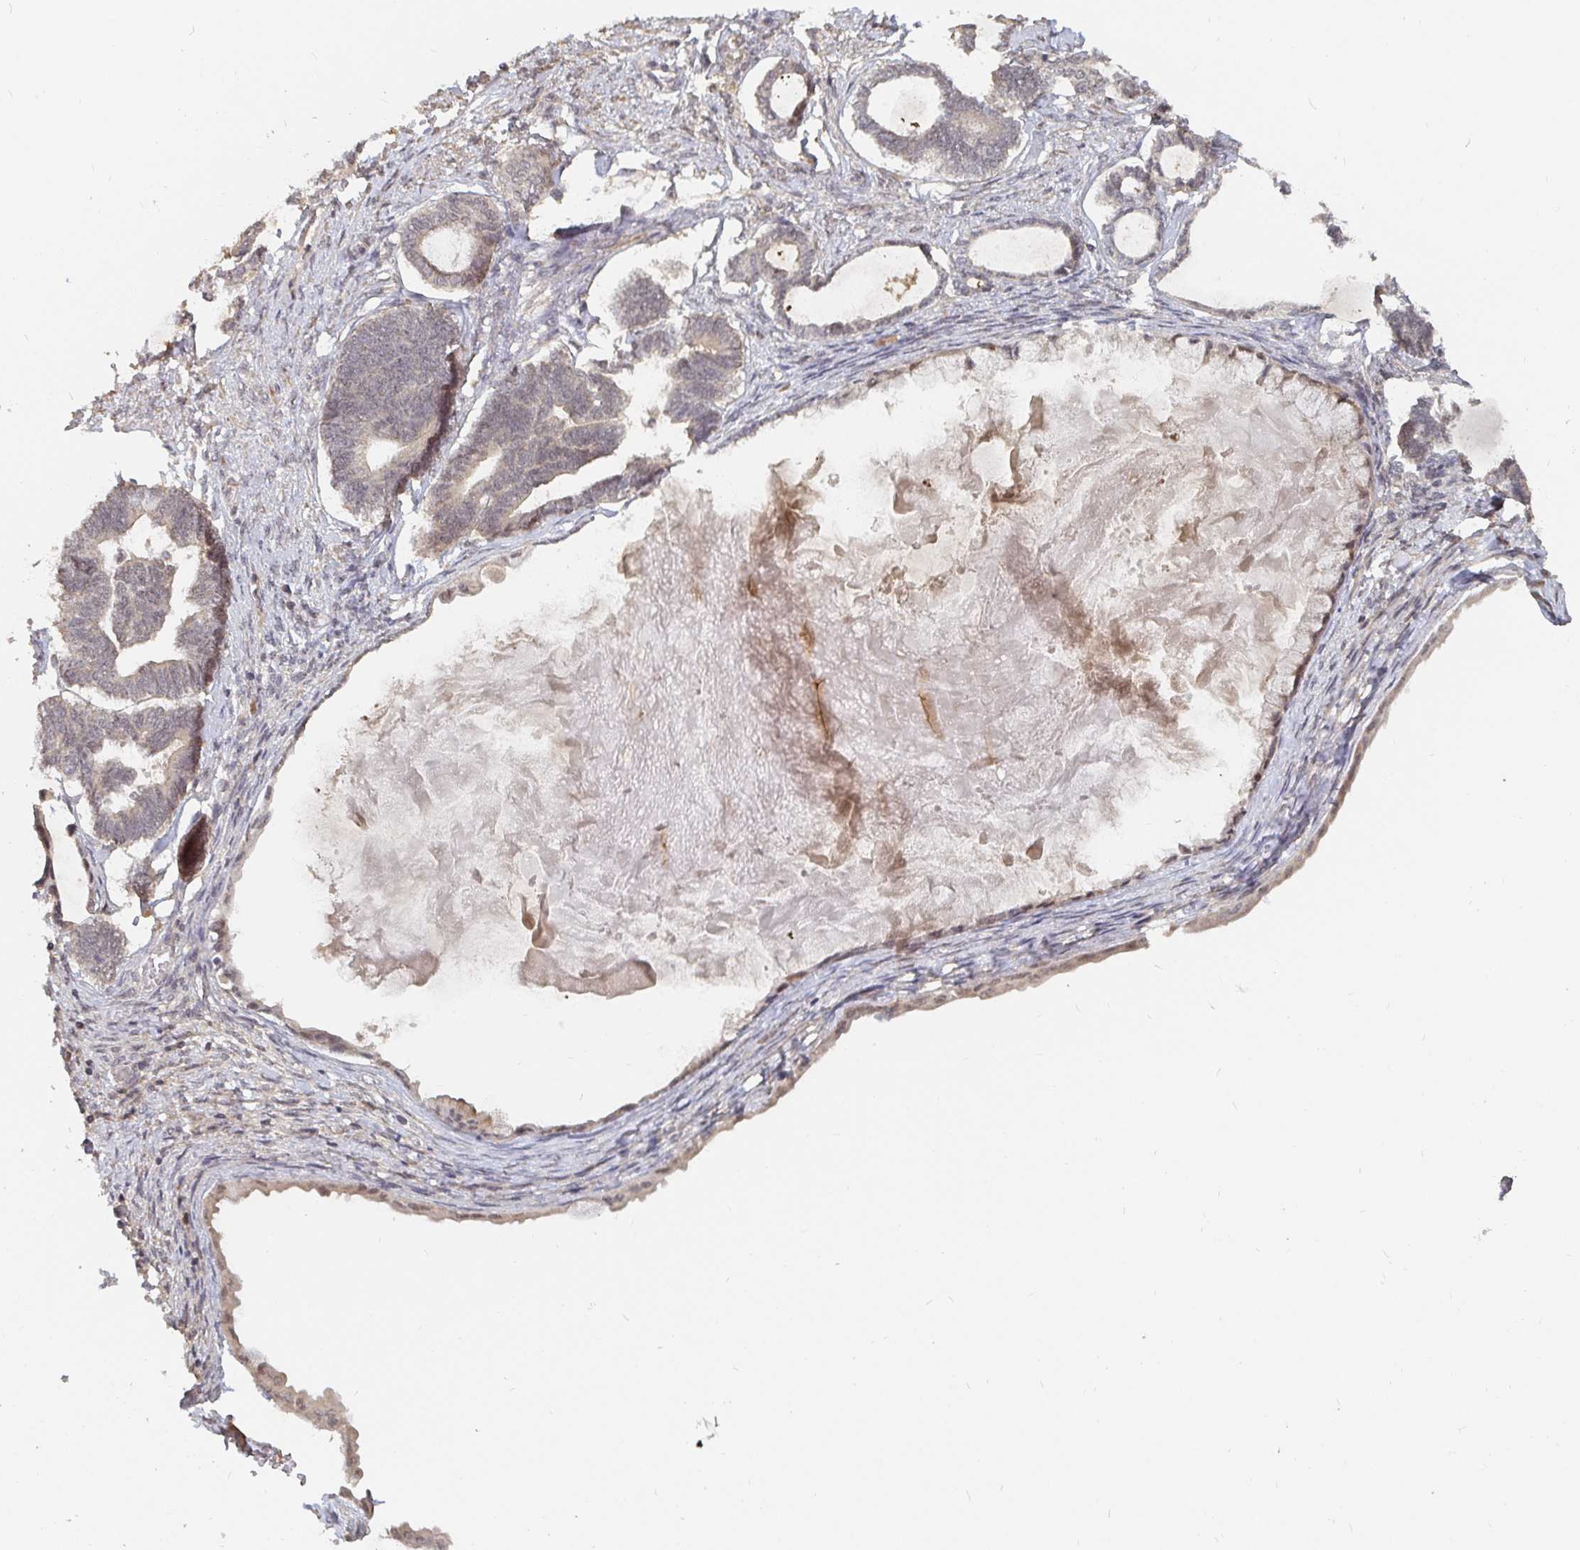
{"staining": {"intensity": "weak", "quantity": "25%-75%", "location": "nuclear"}, "tissue": "ovarian cancer", "cell_type": "Tumor cells", "image_type": "cancer", "snomed": [{"axis": "morphology", "description": "Carcinoma, endometroid"}, {"axis": "topography", "description": "Ovary"}], "caption": "The image reveals a brown stain indicating the presence of a protein in the nuclear of tumor cells in ovarian cancer (endometroid carcinoma).", "gene": "LRP5", "patient": {"sex": "female", "age": 70}}